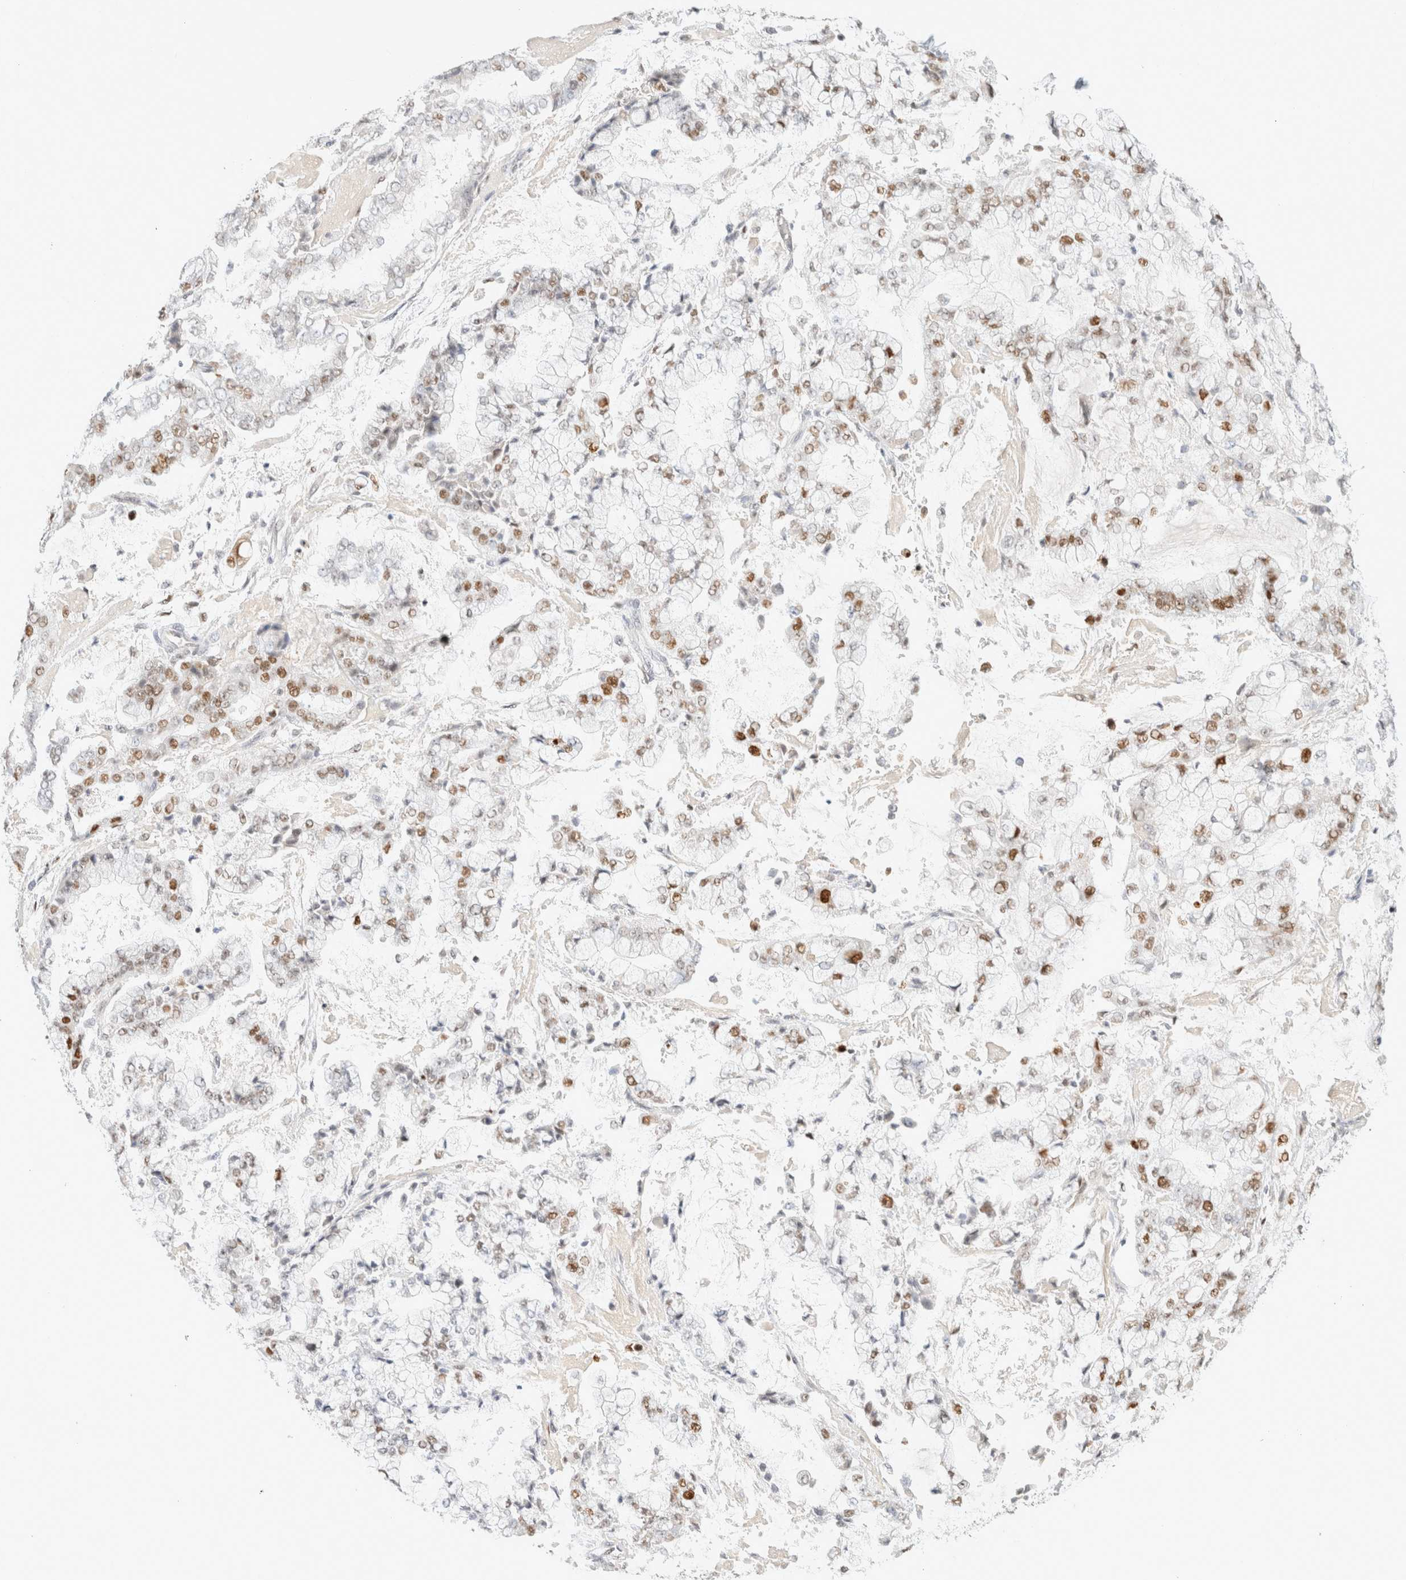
{"staining": {"intensity": "moderate", "quantity": "<25%", "location": "nuclear"}, "tissue": "stomach cancer", "cell_type": "Tumor cells", "image_type": "cancer", "snomed": [{"axis": "morphology", "description": "Adenocarcinoma, NOS"}, {"axis": "topography", "description": "Stomach"}], "caption": "A brown stain highlights moderate nuclear positivity of a protein in adenocarcinoma (stomach) tumor cells.", "gene": "DDB2", "patient": {"sex": "male", "age": 76}}